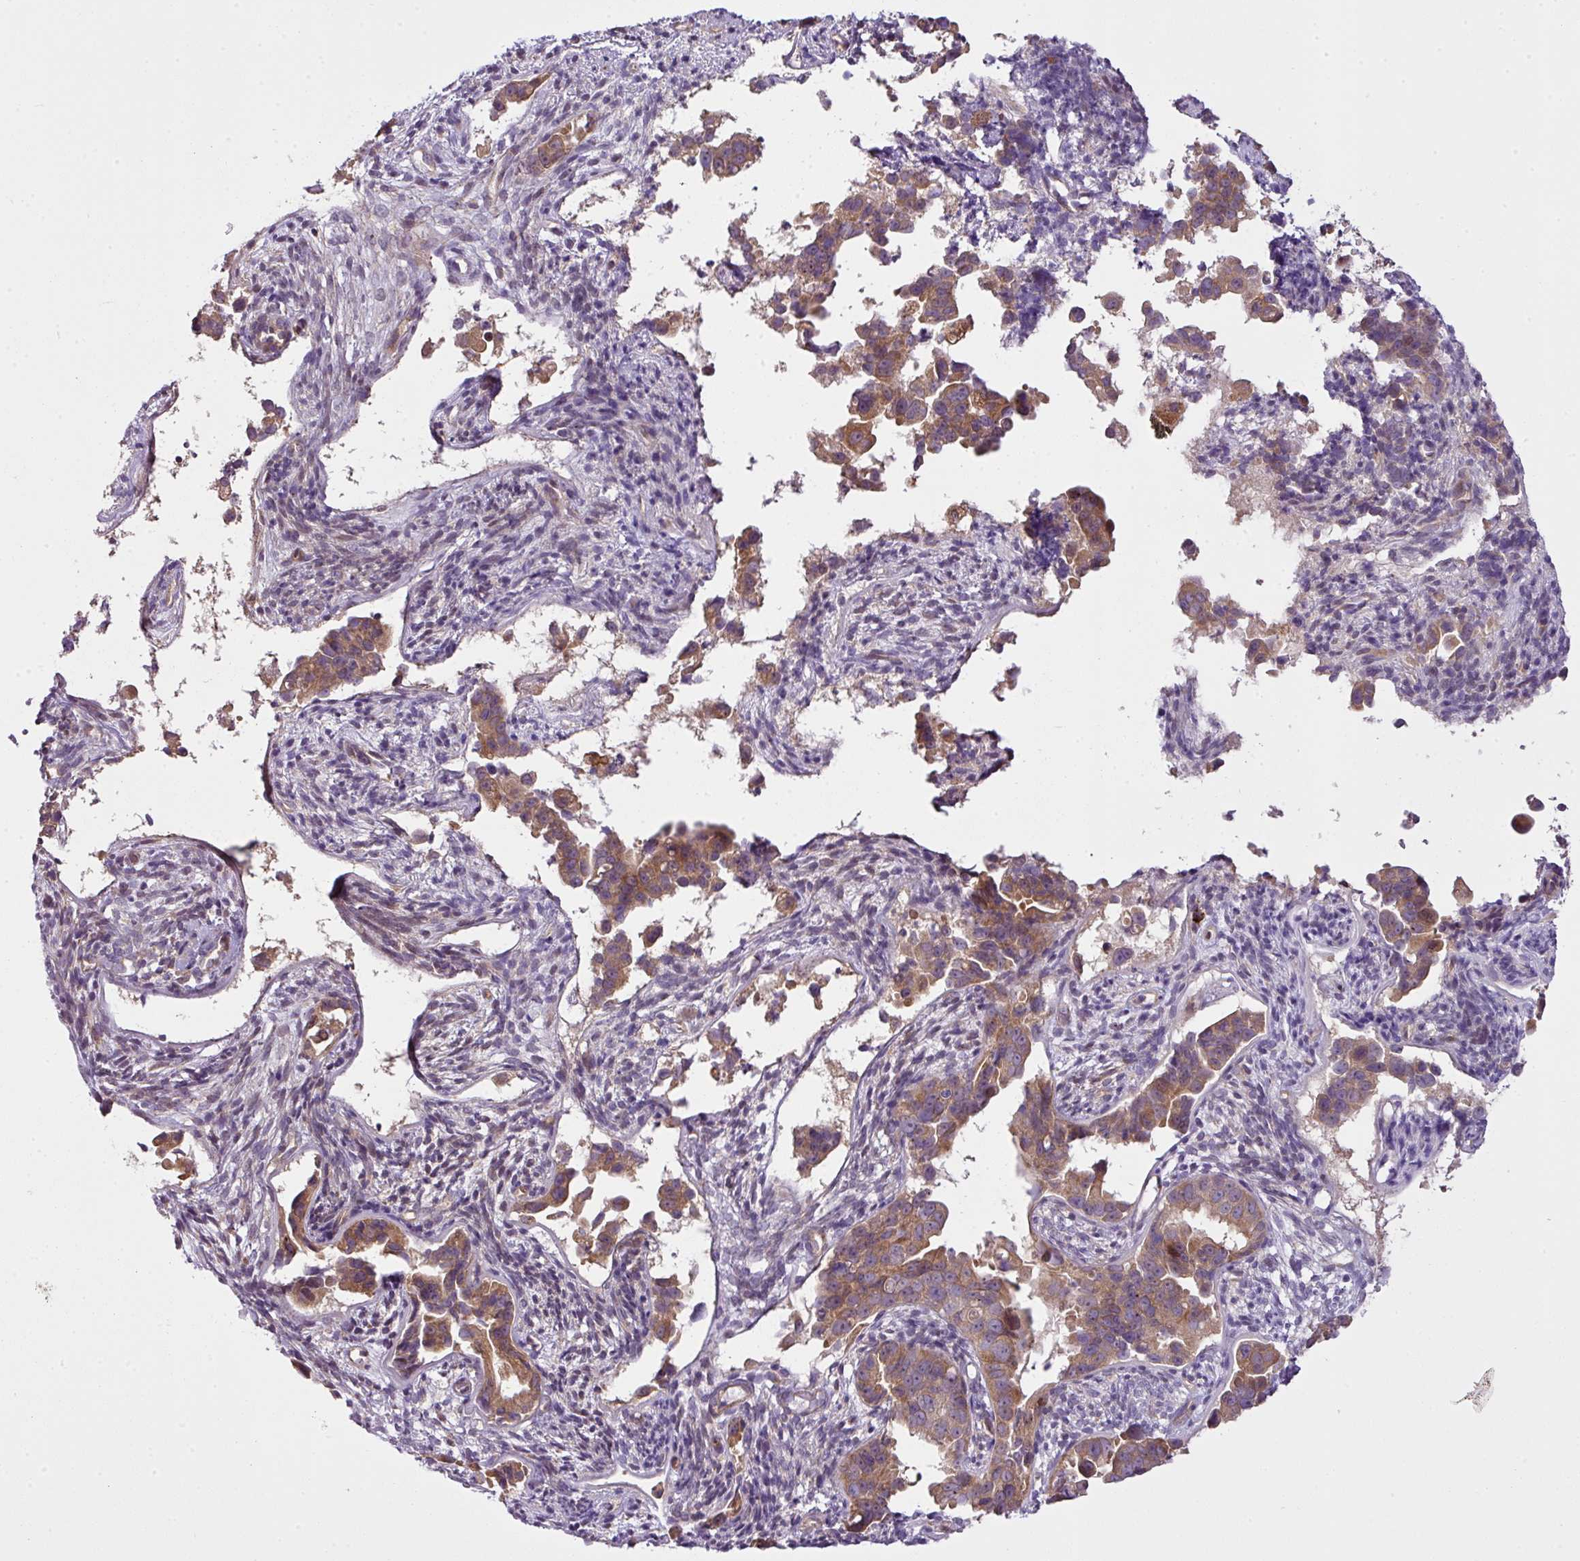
{"staining": {"intensity": "moderate", "quantity": "25%-75%", "location": "cytoplasmic/membranous"}, "tissue": "endometrial cancer", "cell_type": "Tumor cells", "image_type": "cancer", "snomed": [{"axis": "morphology", "description": "Adenocarcinoma, NOS"}, {"axis": "topography", "description": "Endometrium"}], "caption": "Approximately 25%-75% of tumor cells in human endometrial adenocarcinoma show moderate cytoplasmic/membranous protein staining as visualized by brown immunohistochemical staining.", "gene": "COX18", "patient": {"sex": "female", "age": 57}}